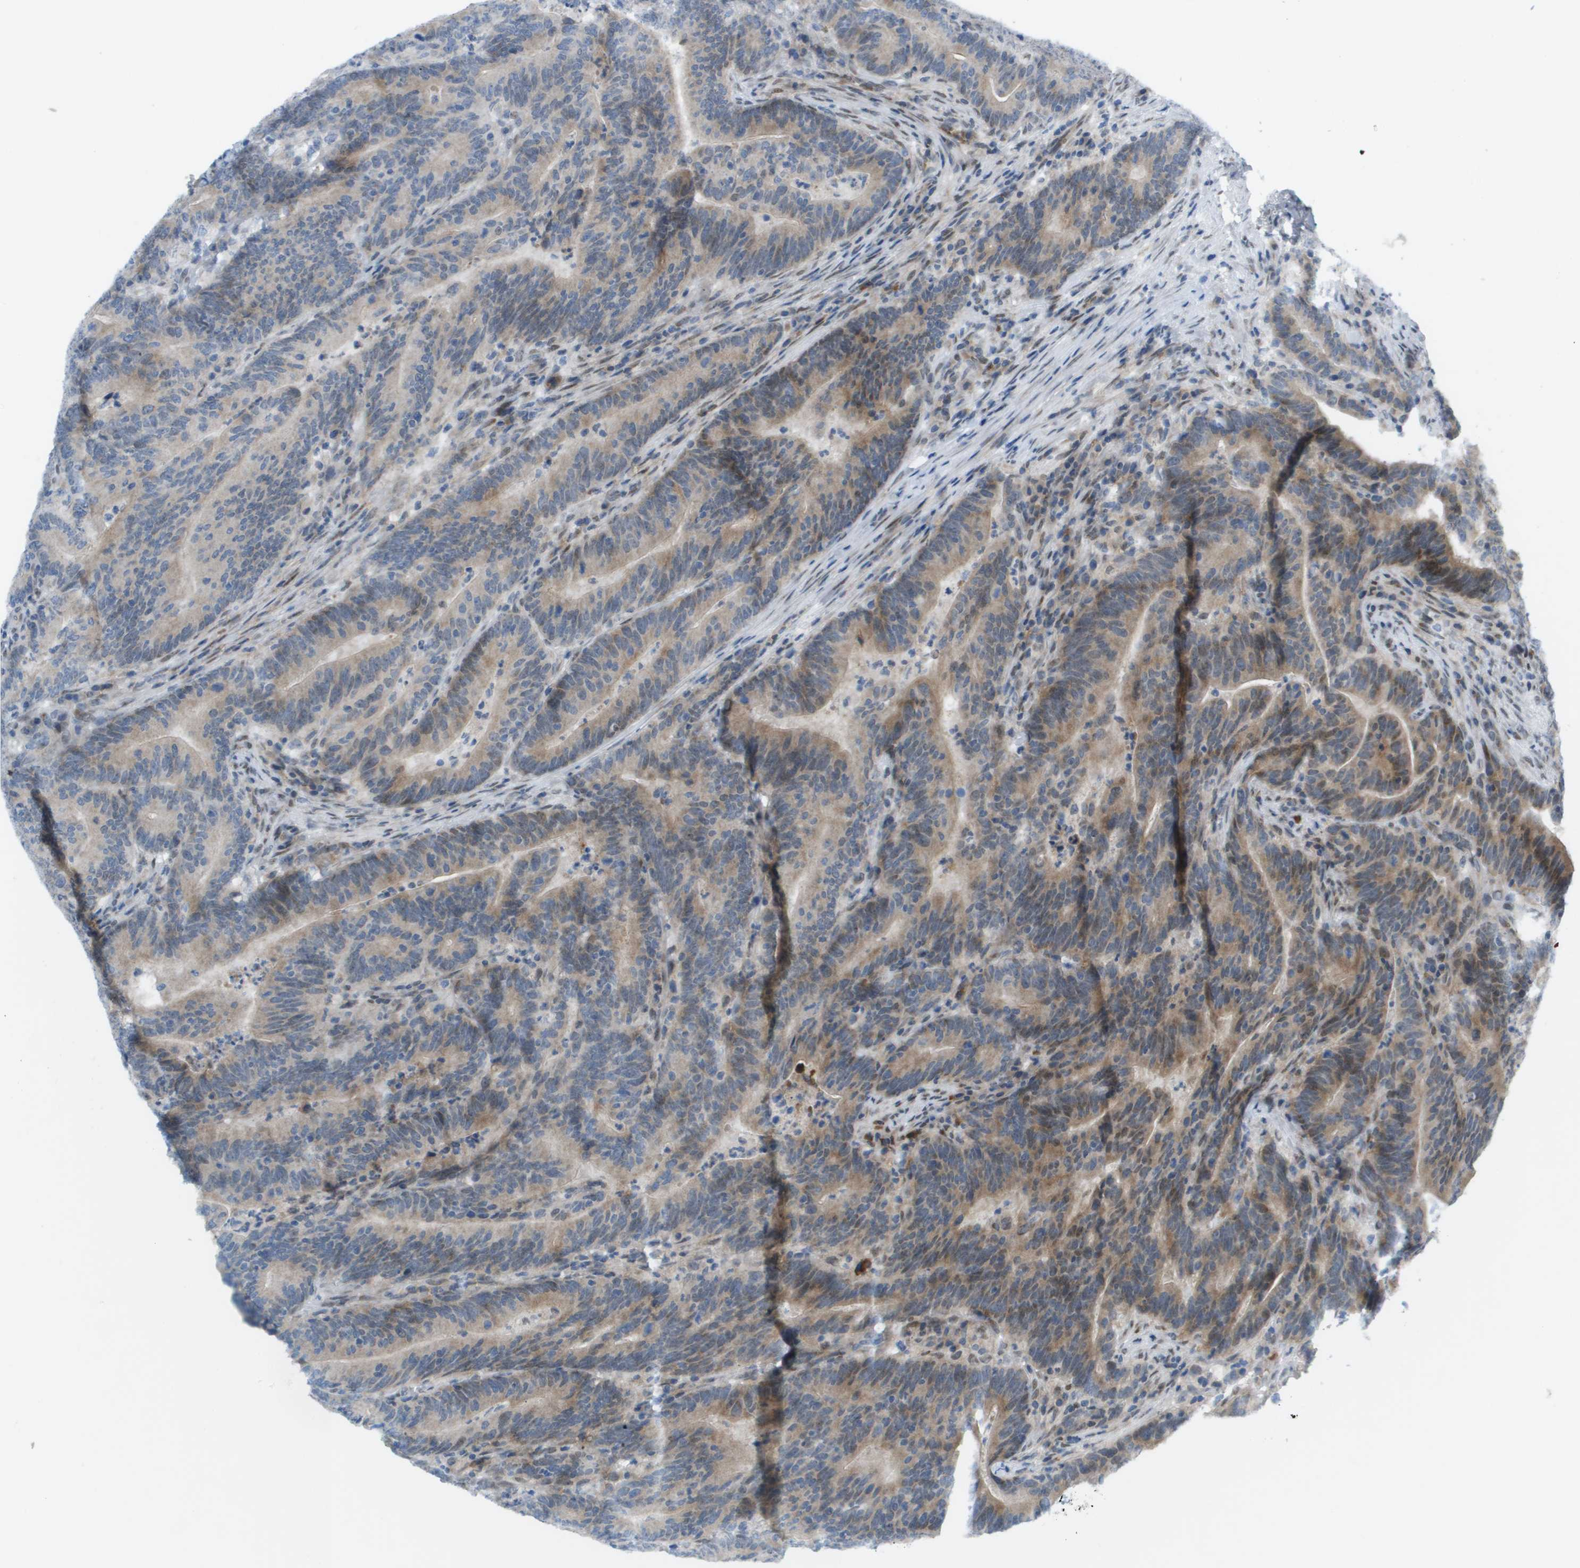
{"staining": {"intensity": "moderate", "quantity": "25%-75%", "location": "cytoplasmic/membranous"}, "tissue": "colorectal cancer", "cell_type": "Tumor cells", "image_type": "cancer", "snomed": [{"axis": "morphology", "description": "Adenocarcinoma, NOS"}, {"axis": "topography", "description": "Colon"}], "caption": "A brown stain highlights moderate cytoplasmic/membranous expression of a protein in human colorectal adenocarcinoma tumor cells.", "gene": "CACNB4", "patient": {"sex": "female", "age": 66}}